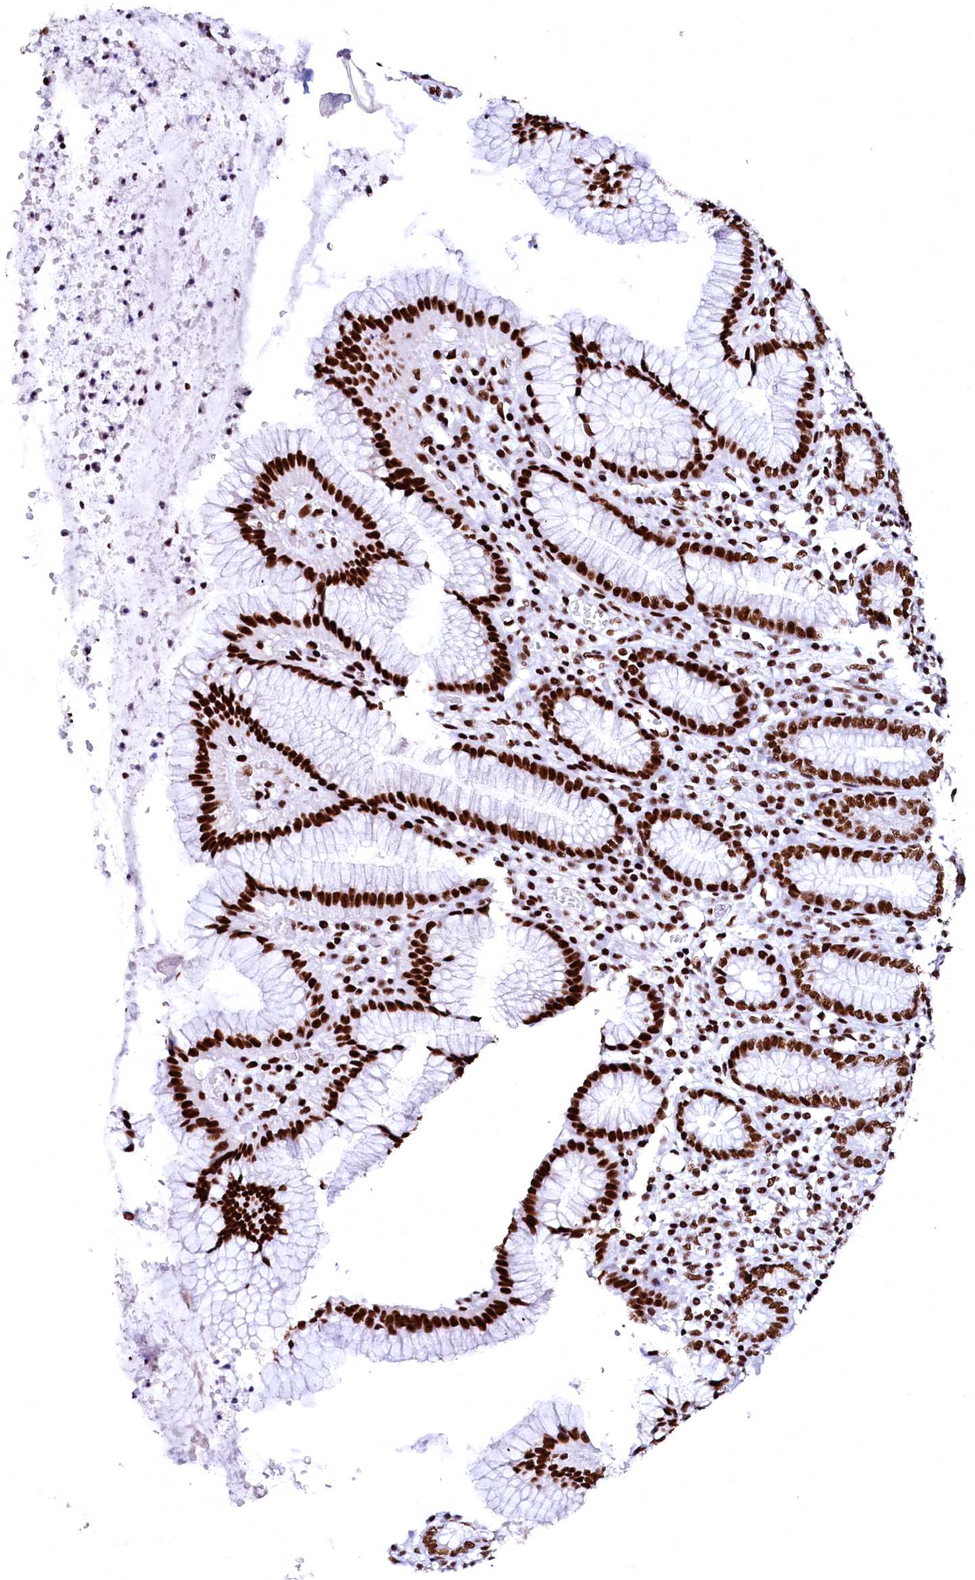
{"staining": {"intensity": "strong", "quantity": ">75%", "location": "nuclear"}, "tissue": "stomach", "cell_type": "Glandular cells", "image_type": "normal", "snomed": [{"axis": "morphology", "description": "Normal tissue, NOS"}, {"axis": "topography", "description": "Stomach"}], "caption": "About >75% of glandular cells in unremarkable stomach show strong nuclear protein positivity as visualized by brown immunohistochemical staining.", "gene": "CPSF6", "patient": {"sex": "male", "age": 55}}